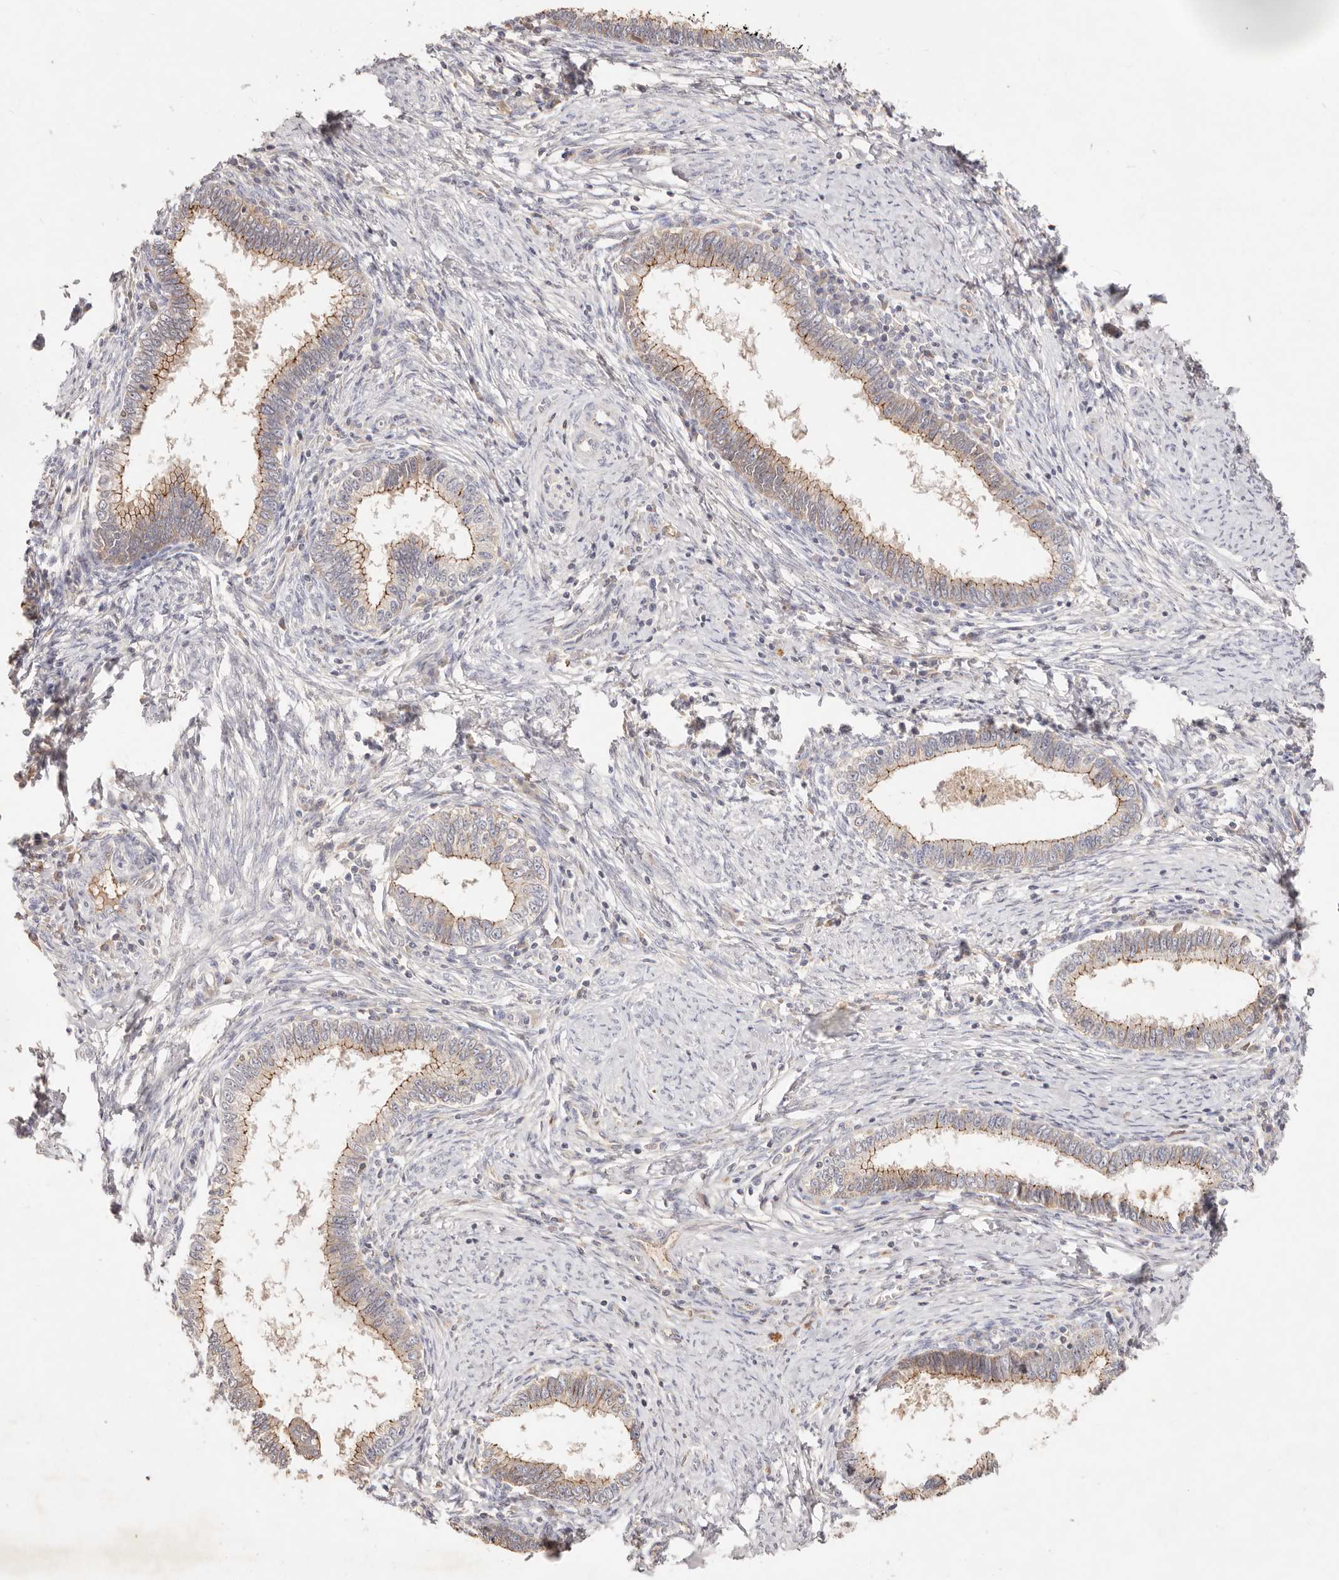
{"staining": {"intensity": "weak", "quantity": "25%-75%", "location": "cytoplasmic/membranous"}, "tissue": "cervical cancer", "cell_type": "Tumor cells", "image_type": "cancer", "snomed": [{"axis": "morphology", "description": "Adenocarcinoma, NOS"}, {"axis": "topography", "description": "Cervix"}], "caption": "Immunohistochemistry (IHC) image of neoplastic tissue: cervical adenocarcinoma stained using immunohistochemistry displays low levels of weak protein expression localized specifically in the cytoplasmic/membranous of tumor cells, appearing as a cytoplasmic/membranous brown color.", "gene": "CXADR", "patient": {"sex": "female", "age": 36}}